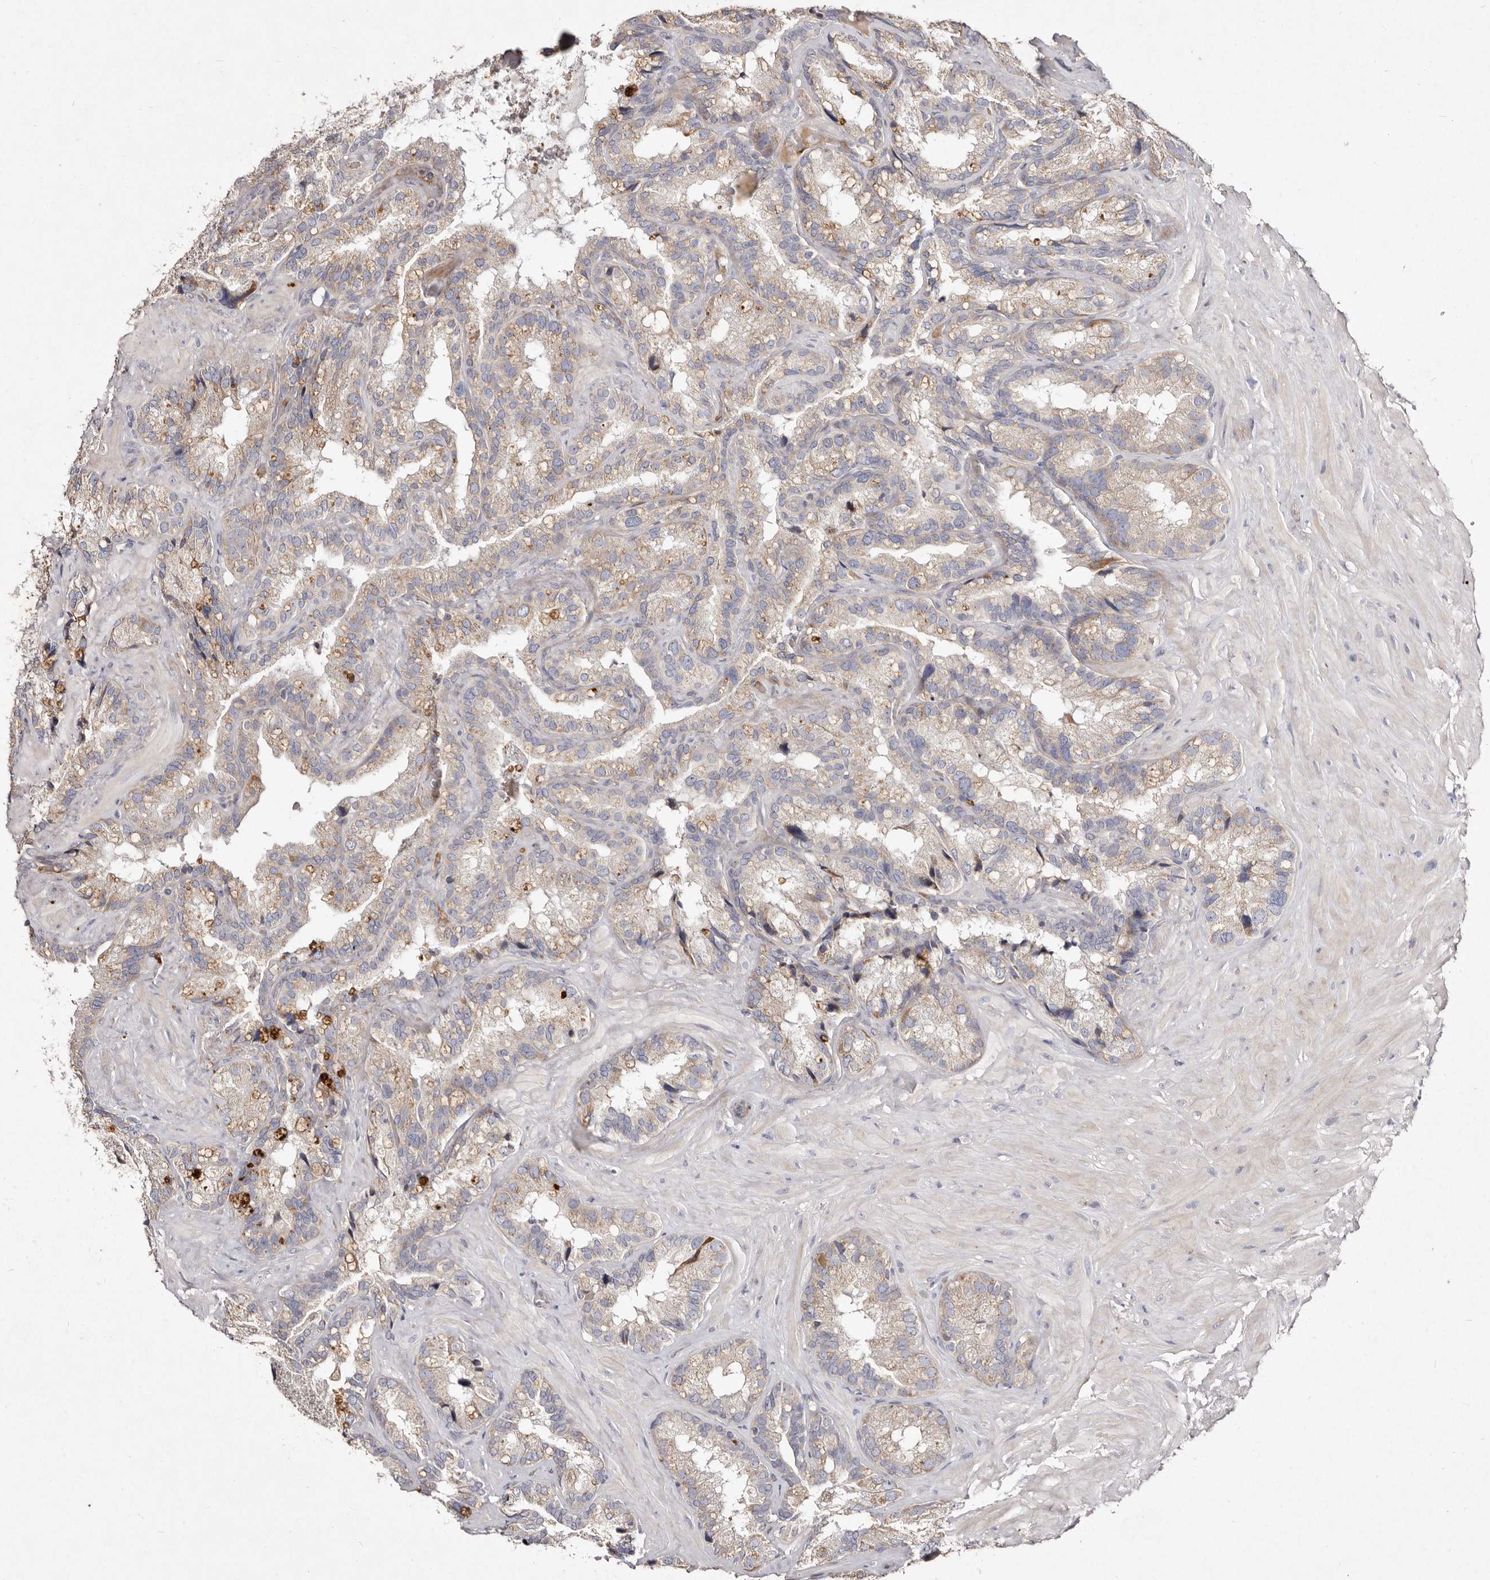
{"staining": {"intensity": "weak", "quantity": "<25%", "location": "cytoplasmic/membranous"}, "tissue": "seminal vesicle", "cell_type": "Glandular cells", "image_type": "normal", "snomed": [{"axis": "morphology", "description": "Normal tissue, NOS"}, {"axis": "topography", "description": "Prostate"}, {"axis": "topography", "description": "Seminal veicle"}], "caption": "IHC of benign seminal vesicle reveals no expression in glandular cells.", "gene": "SLC25A20", "patient": {"sex": "male", "age": 68}}